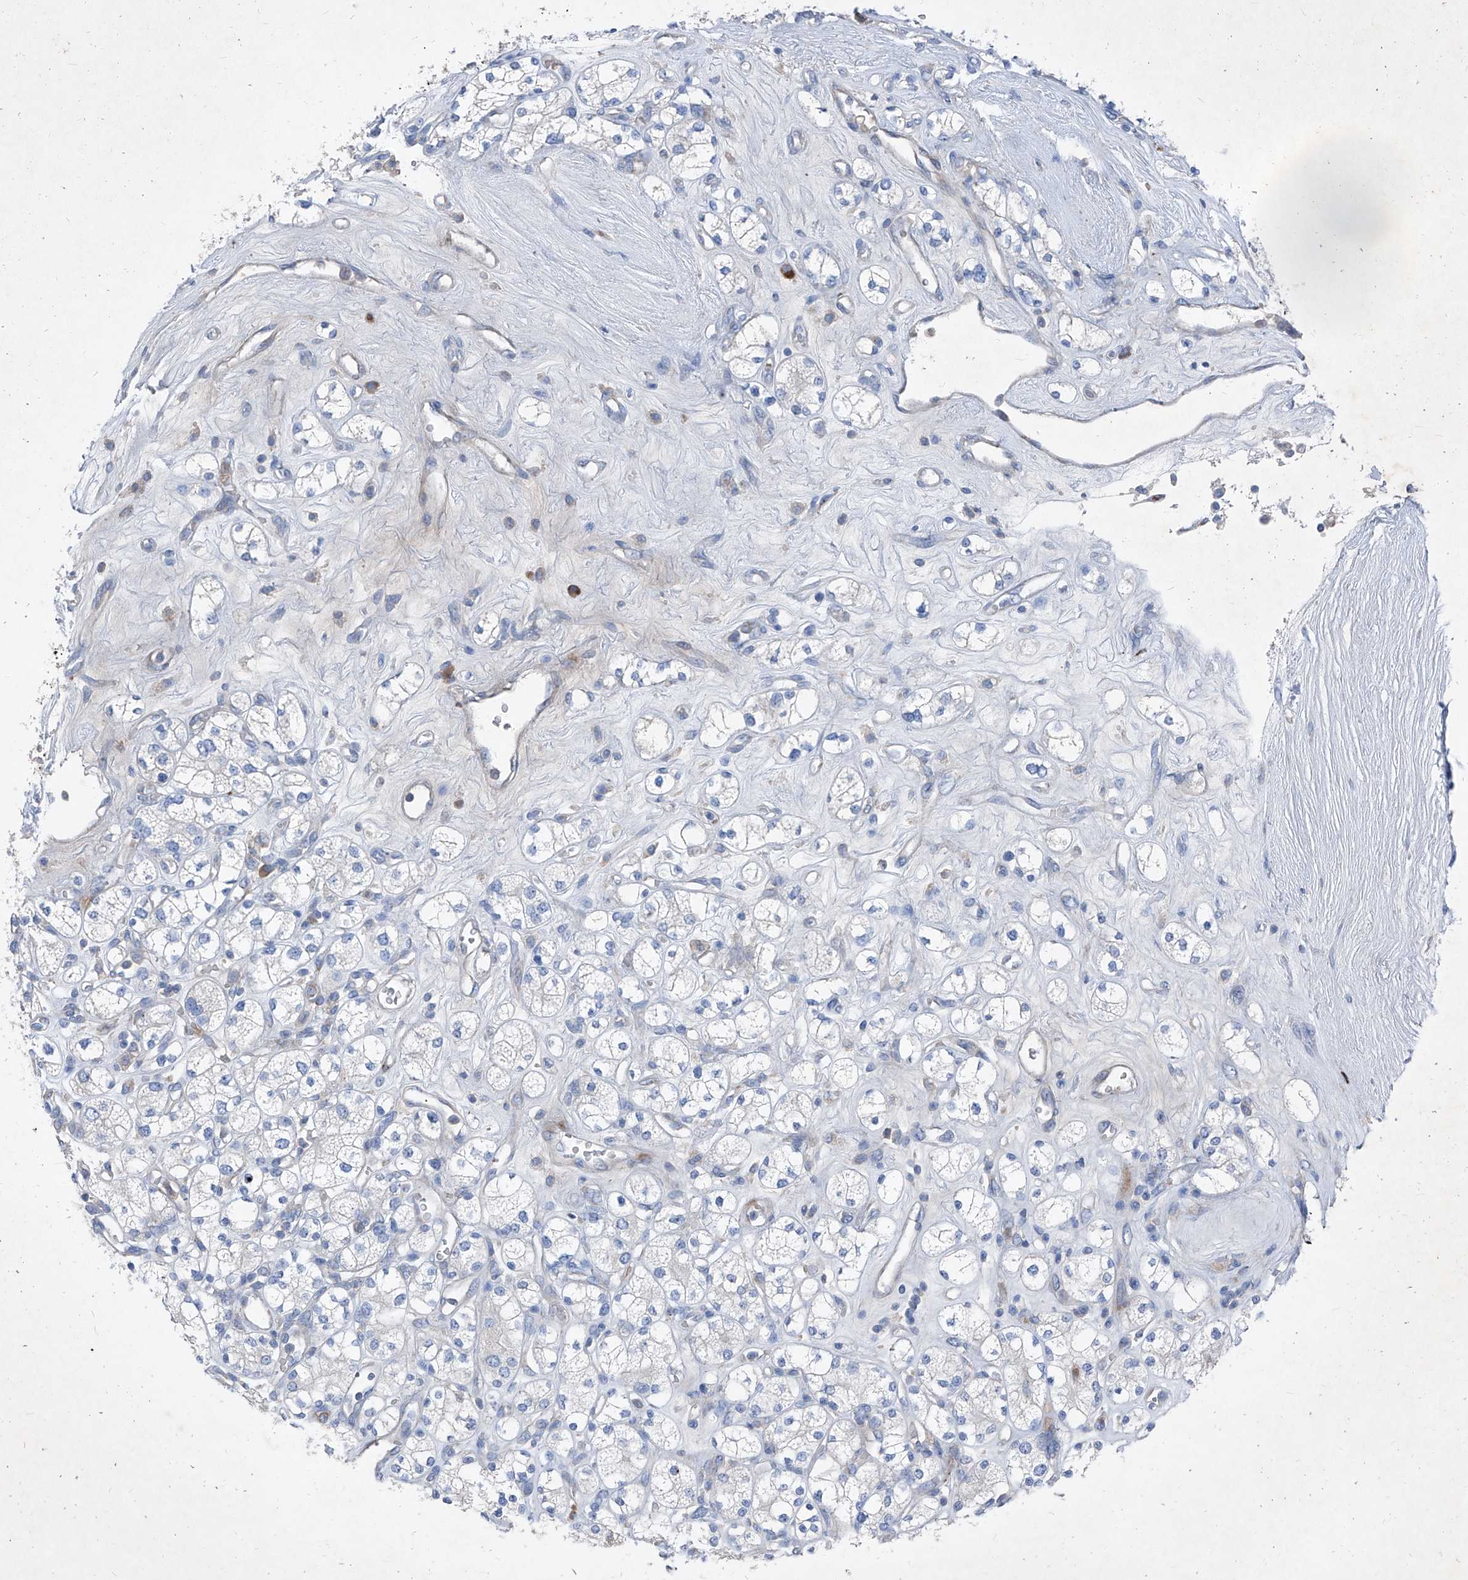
{"staining": {"intensity": "negative", "quantity": "none", "location": "none"}, "tissue": "renal cancer", "cell_type": "Tumor cells", "image_type": "cancer", "snomed": [{"axis": "morphology", "description": "Adenocarcinoma, NOS"}, {"axis": "topography", "description": "Kidney"}], "caption": "The image shows no significant expression in tumor cells of renal adenocarcinoma.", "gene": "IFI27", "patient": {"sex": "male", "age": 77}}